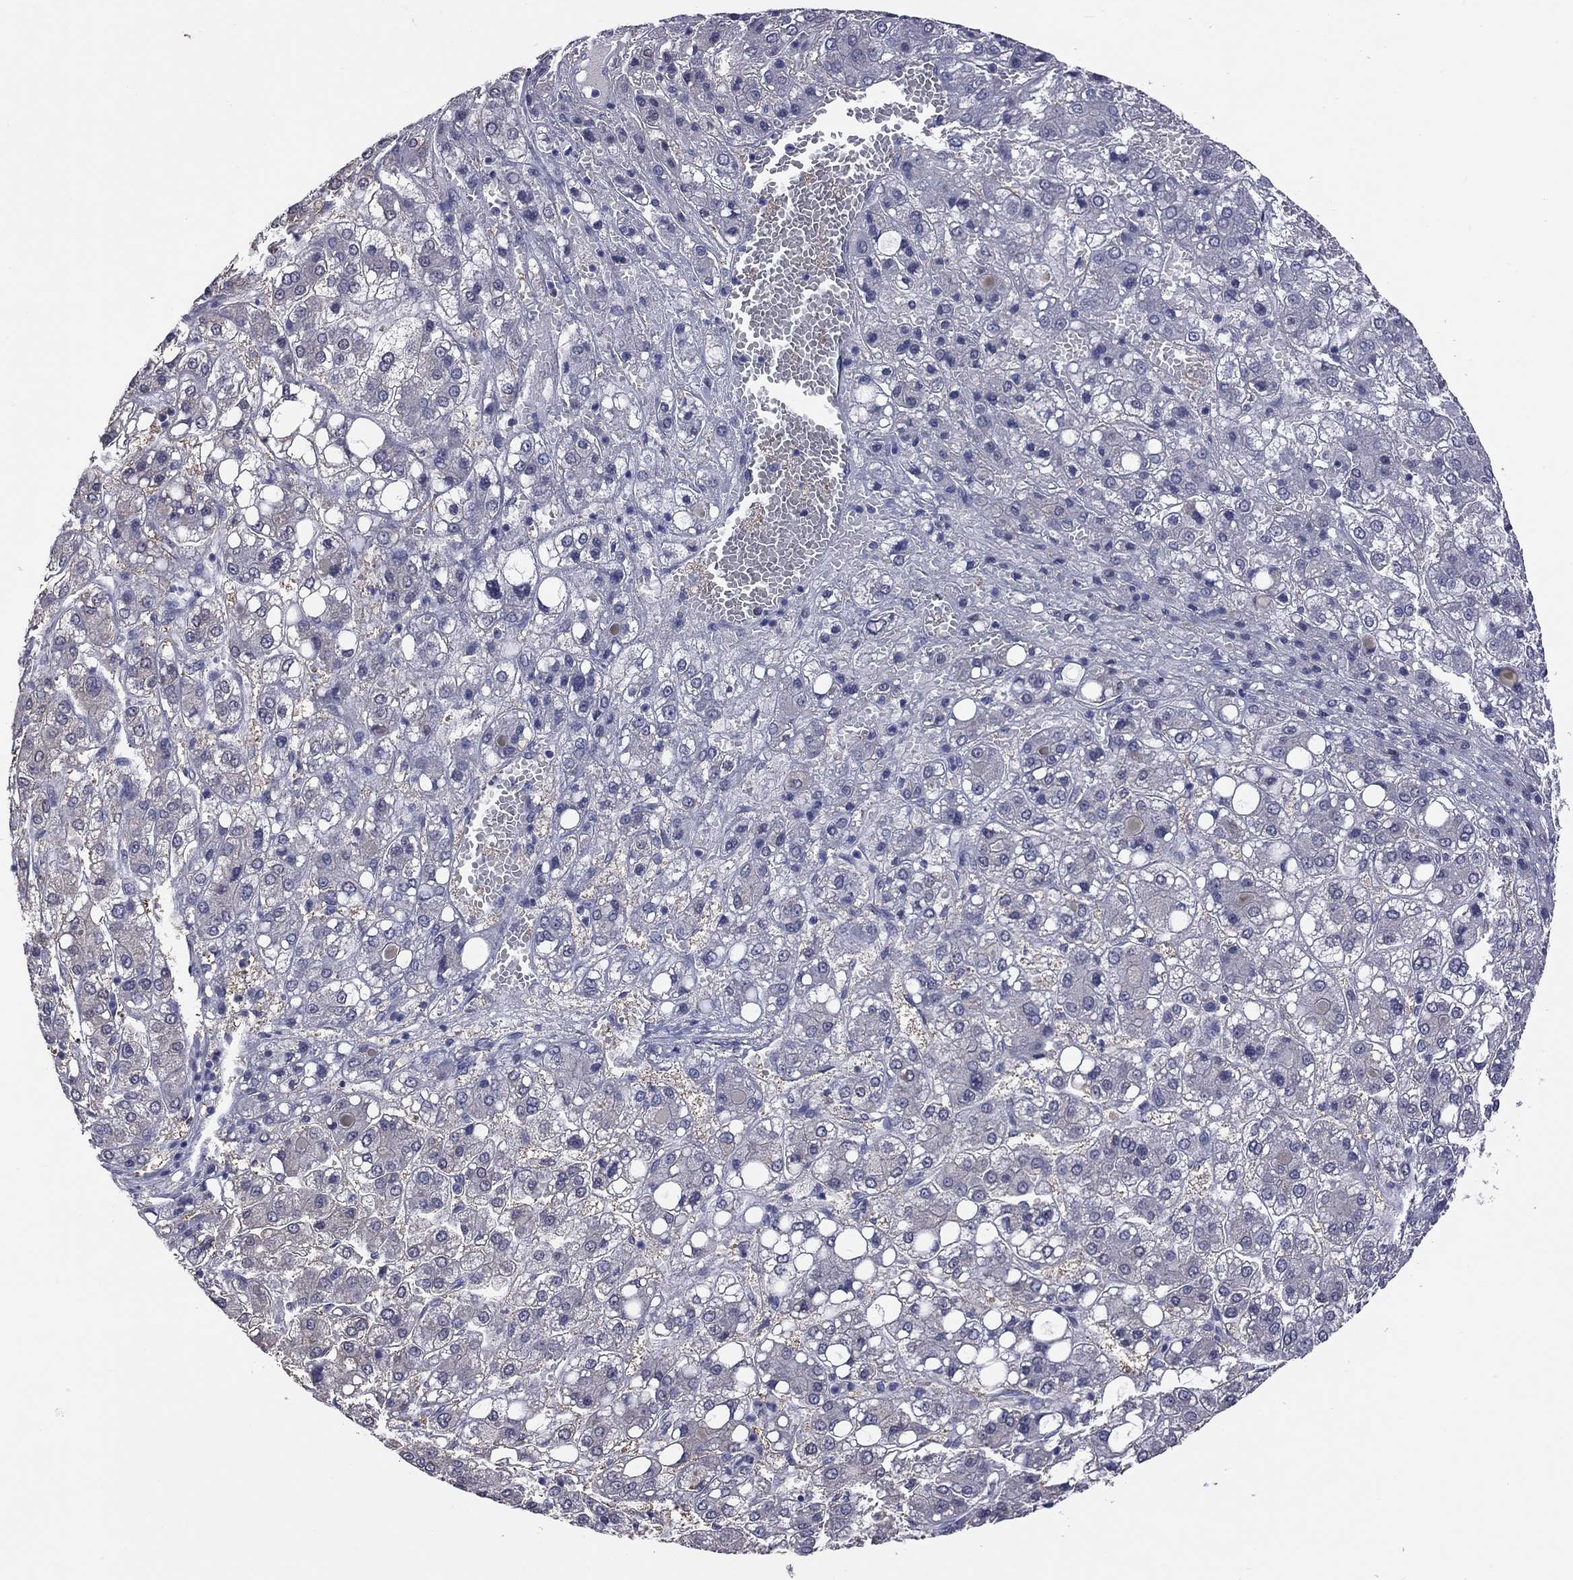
{"staining": {"intensity": "negative", "quantity": "none", "location": "none"}, "tissue": "liver cancer", "cell_type": "Tumor cells", "image_type": "cancer", "snomed": [{"axis": "morphology", "description": "Carcinoma, Hepatocellular, NOS"}, {"axis": "topography", "description": "Liver"}], "caption": "Image shows no protein positivity in tumor cells of hepatocellular carcinoma (liver) tissue.", "gene": "HYLS1", "patient": {"sex": "male", "age": 73}}